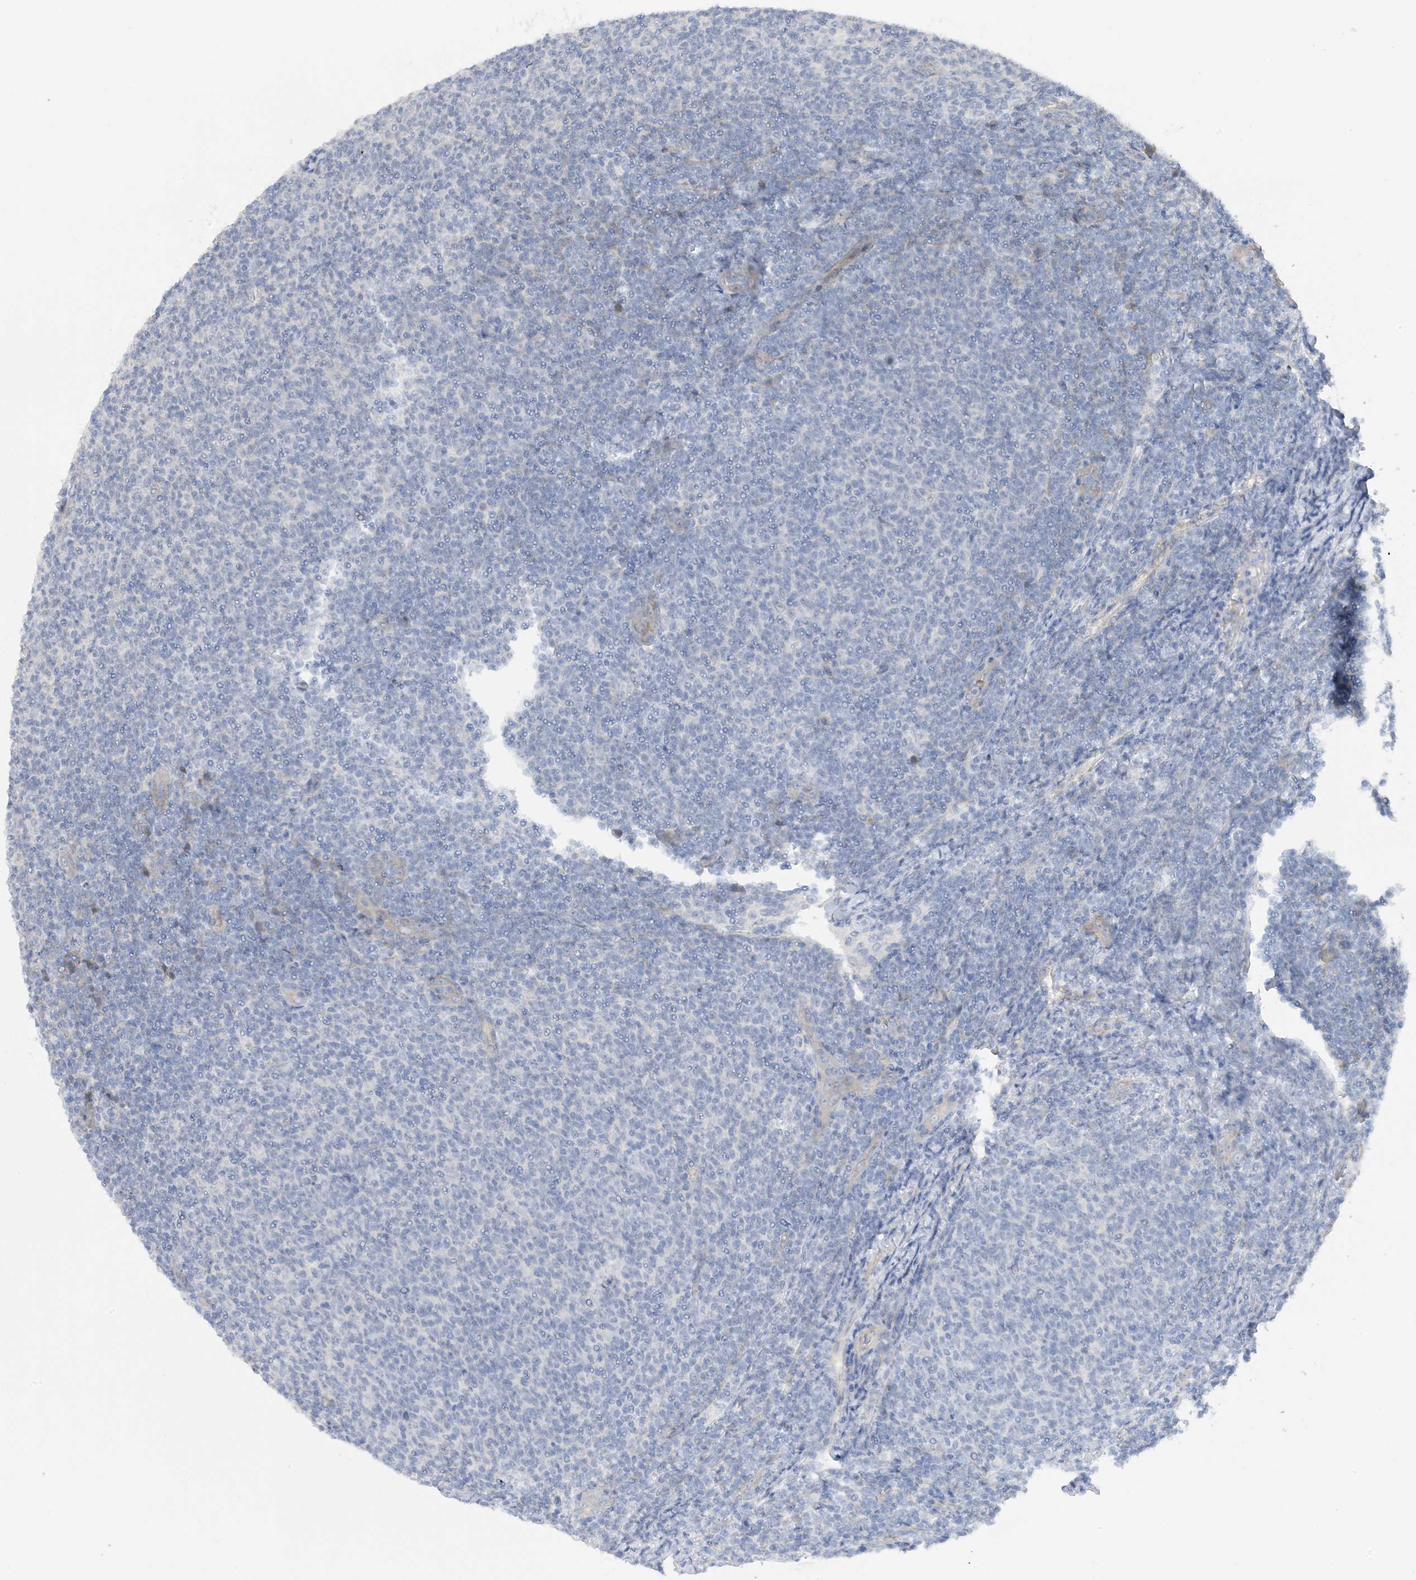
{"staining": {"intensity": "negative", "quantity": "none", "location": "none"}, "tissue": "lymphoma", "cell_type": "Tumor cells", "image_type": "cancer", "snomed": [{"axis": "morphology", "description": "Malignant lymphoma, non-Hodgkin's type, Low grade"}, {"axis": "topography", "description": "Lymph node"}], "caption": "A histopathology image of lymphoma stained for a protein demonstrates no brown staining in tumor cells.", "gene": "IL36B", "patient": {"sex": "male", "age": 66}}